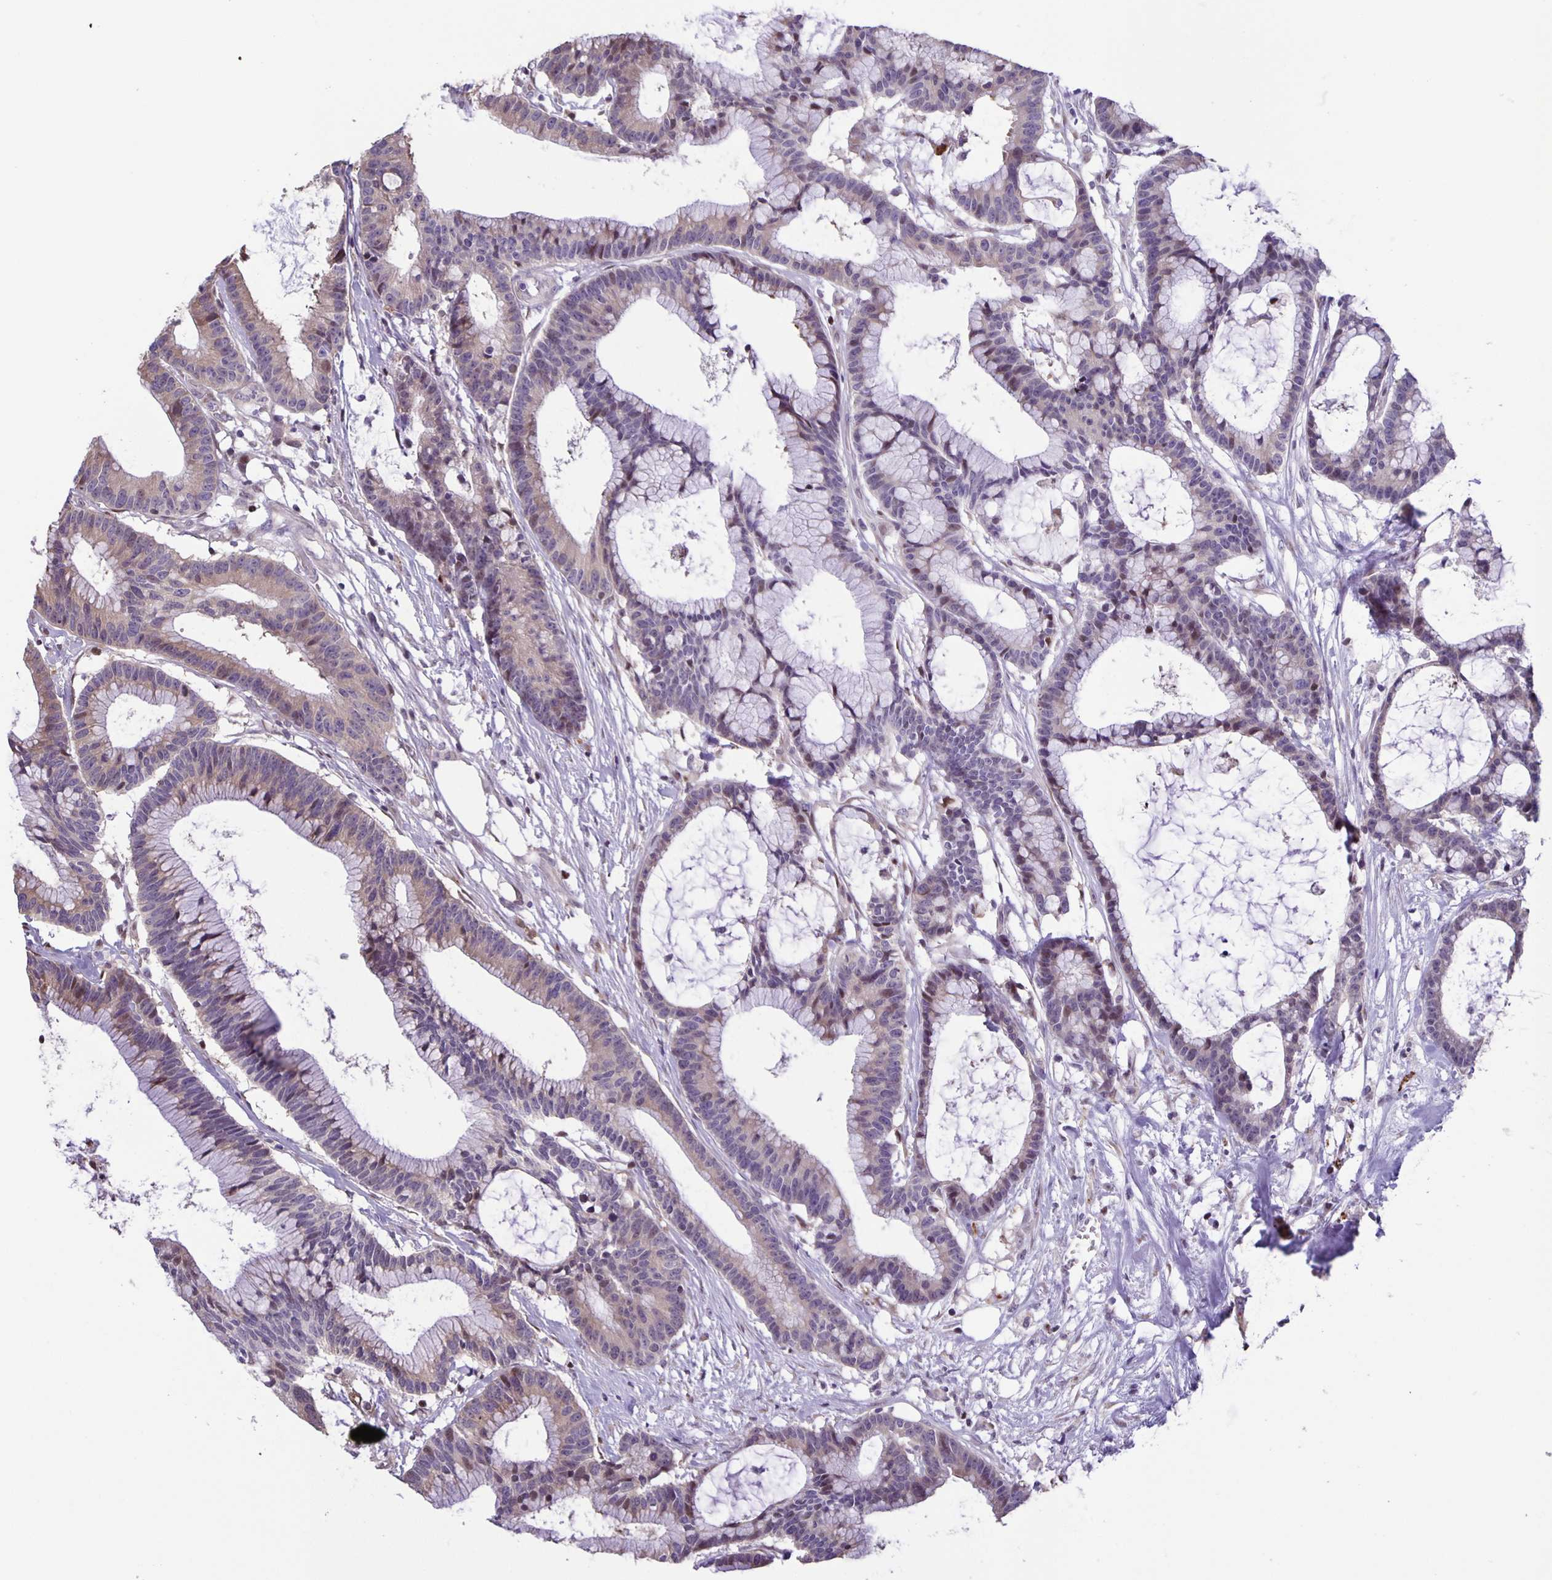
{"staining": {"intensity": "weak", "quantity": "25%-75%", "location": "cytoplasmic/membranous"}, "tissue": "colorectal cancer", "cell_type": "Tumor cells", "image_type": "cancer", "snomed": [{"axis": "morphology", "description": "Adenocarcinoma, NOS"}, {"axis": "topography", "description": "Colon"}], "caption": "This micrograph exhibits IHC staining of human colorectal adenocarcinoma, with low weak cytoplasmic/membranous positivity in approximately 25%-75% of tumor cells.", "gene": "MAPK12", "patient": {"sex": "female", "age": 78}}